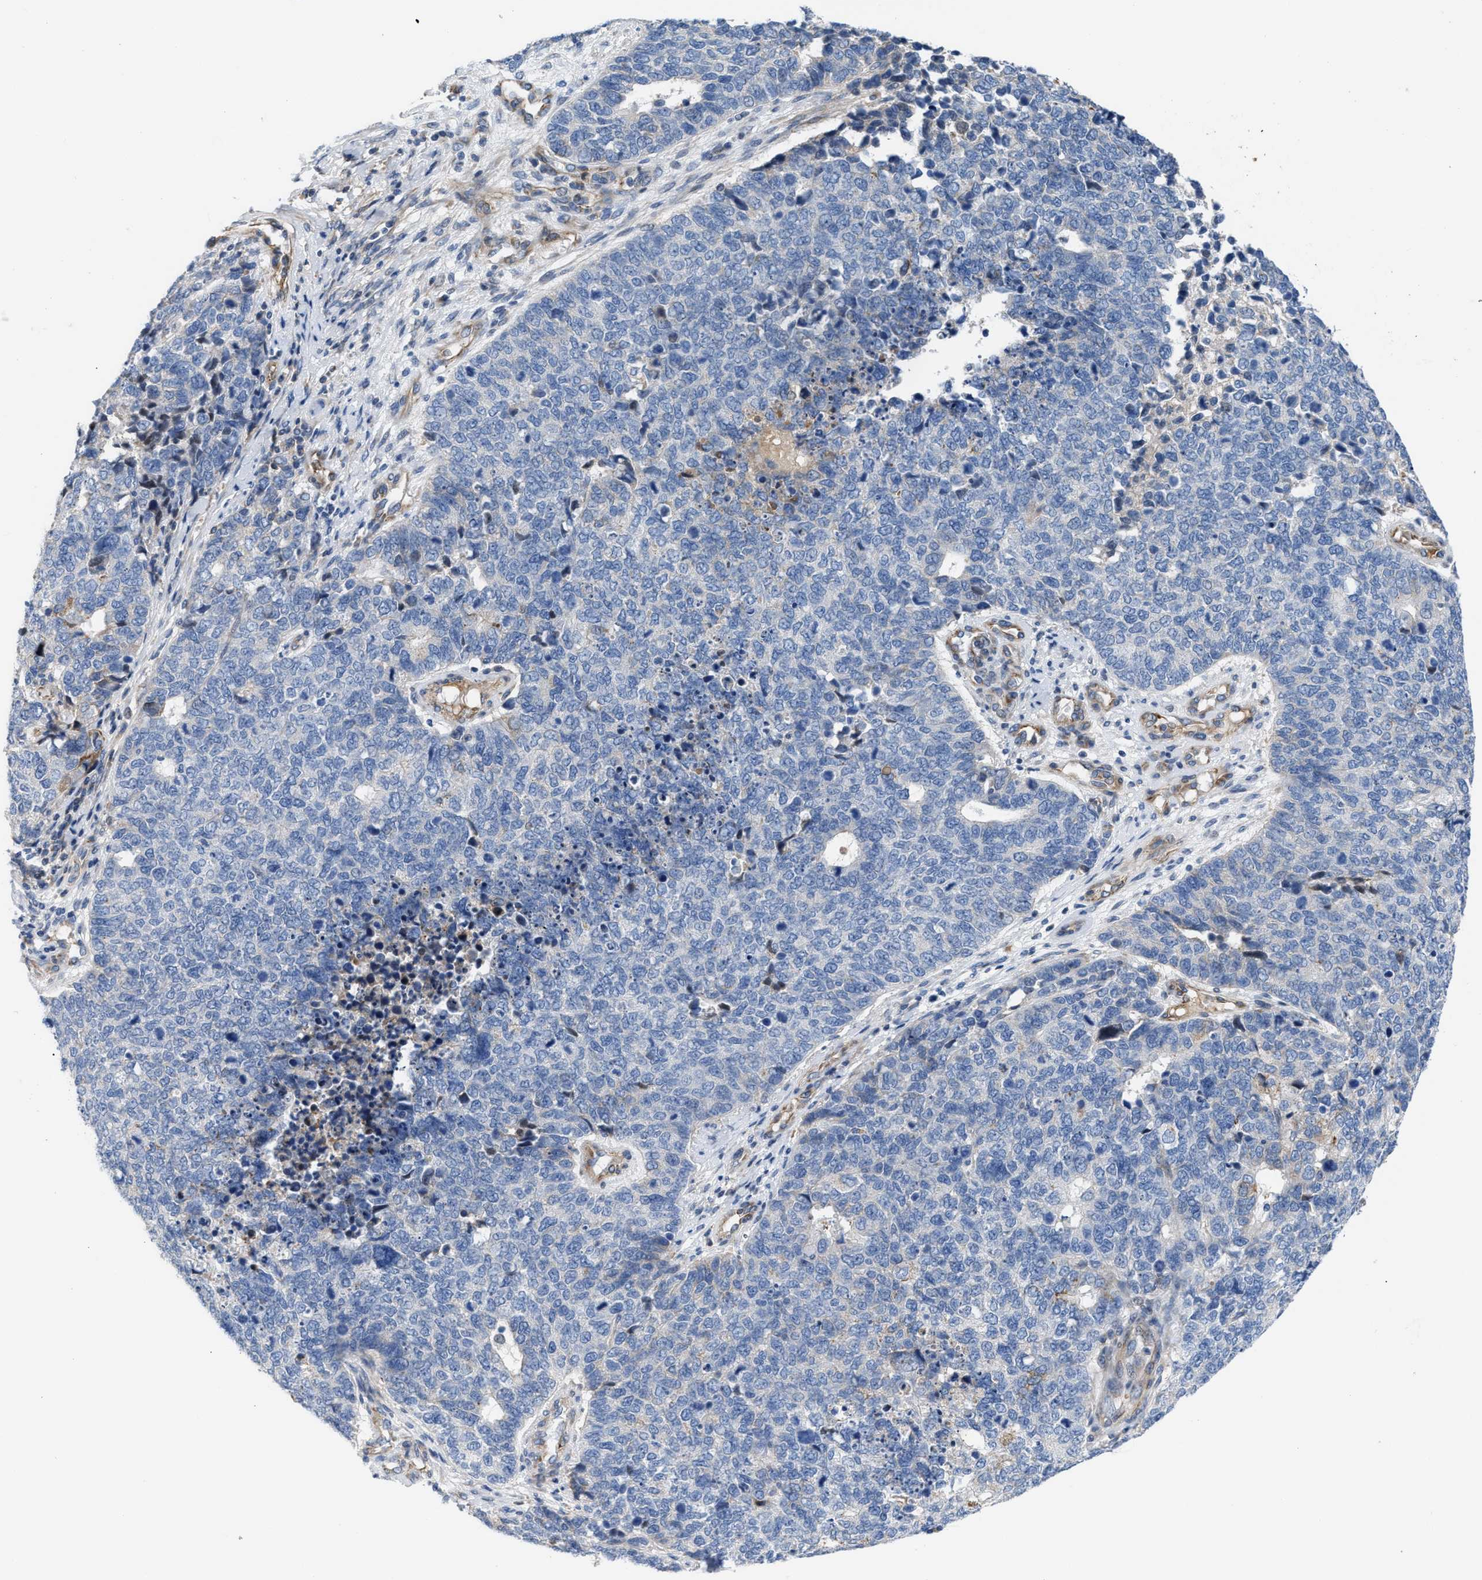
{"staining": {"intensity": "negative", "quantity": "none", "location": "none"}, "tissue": "cervical cancer", "cell_type": "Tumor cells", "image_type": "cancer", "snomed": [{"axis": "morphology", "description": "Squamous cell carcinoma, NOS"}, {"axis": "topography", "description": "Cervix"}], "caption": "Immunohistochemistry (IHC) of human cervical squamous cell carcinoma displays no expression in tumor cells.", "gene": "TFPI", "patient": {"sex": "female", "age": 63}}